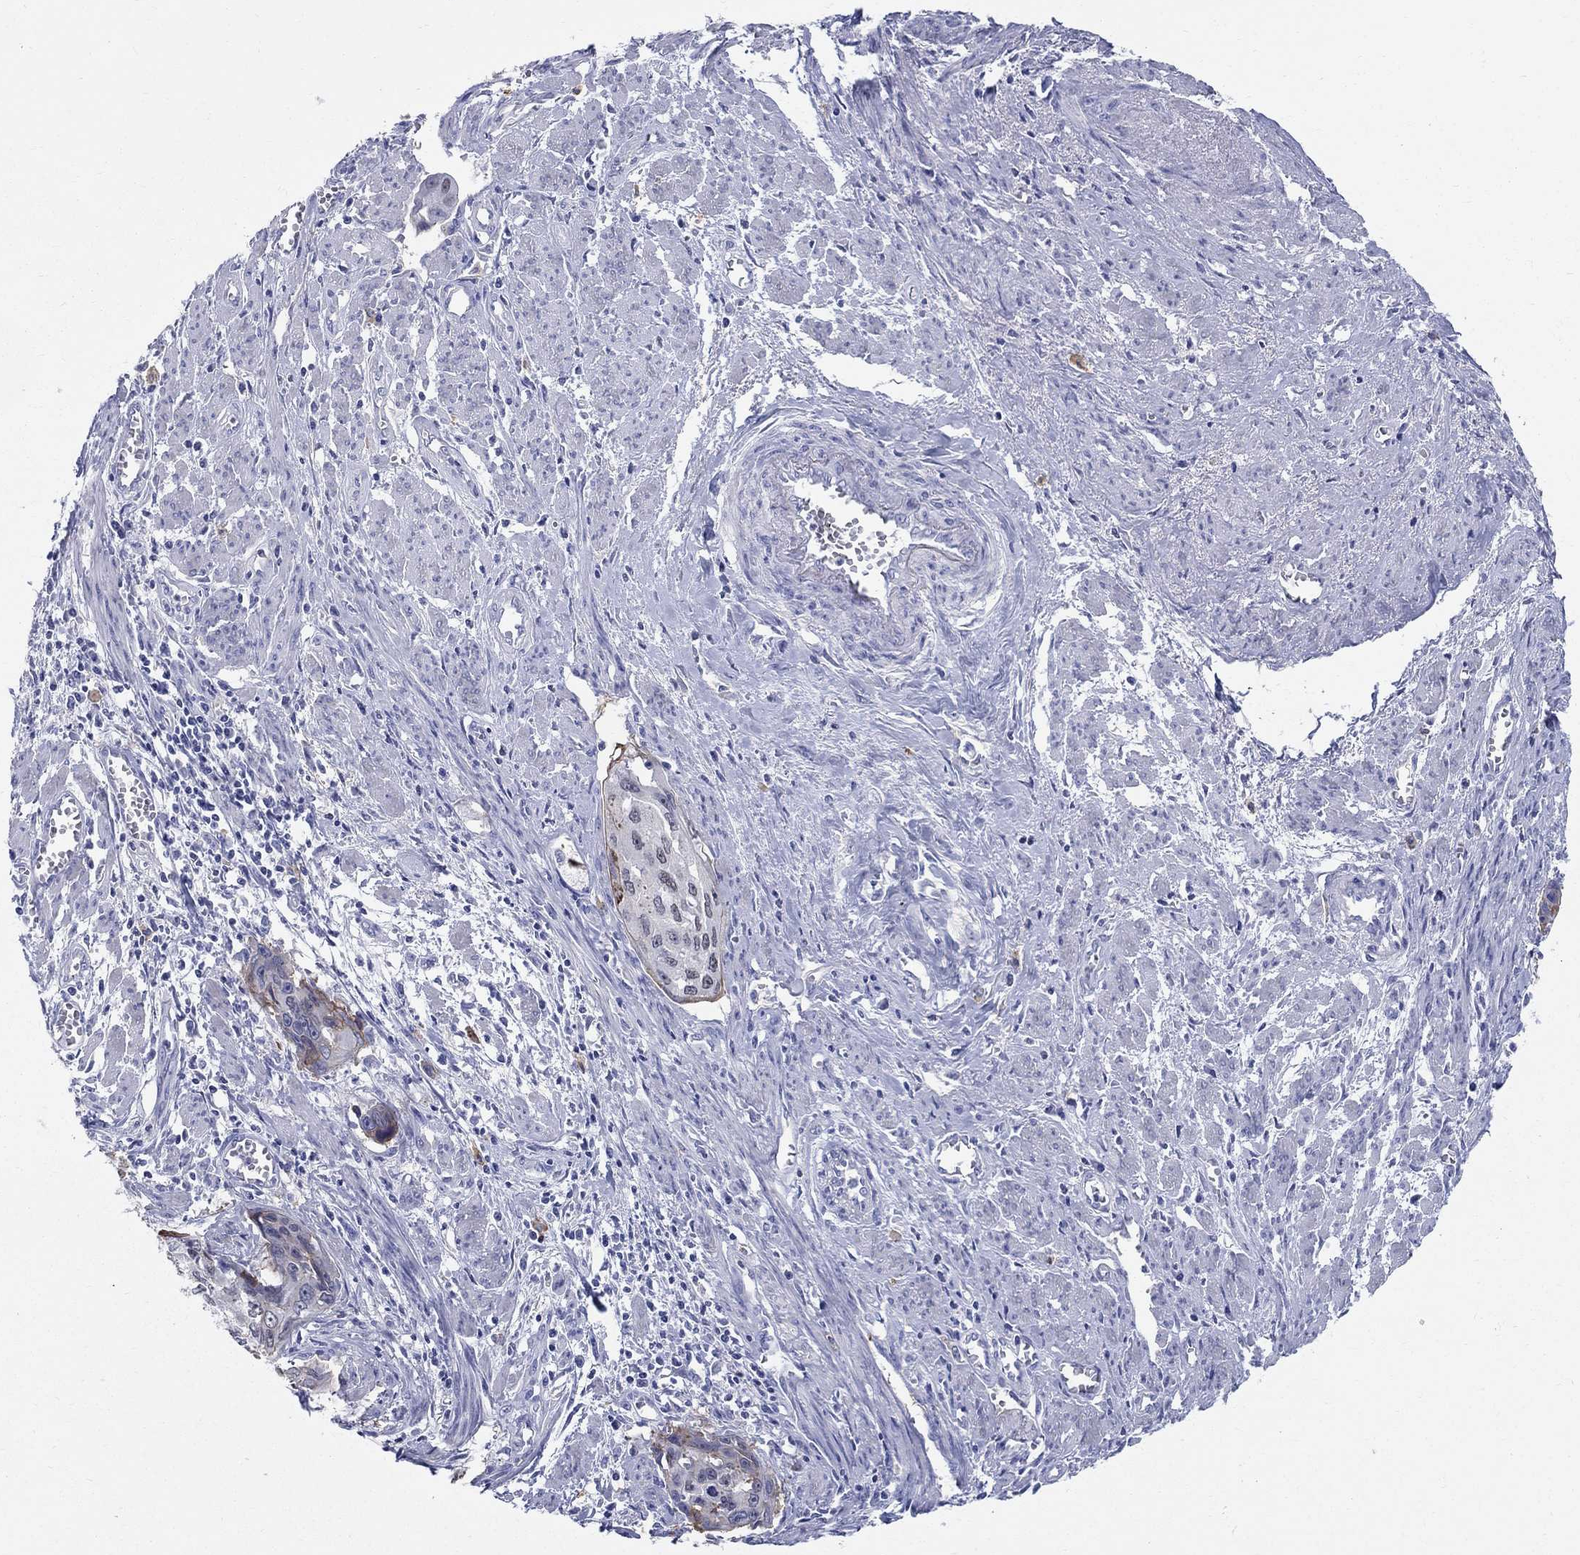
{"staining": {"intensity": "negative", "quantity": "none", "location": "none"}, "tissue": "cervical cancer", "cell_type": "Tumor cells", "image_type": "cancer", "snomed": [{"axis": "morphology", "description": "Squamous cell carcinoma, NOS"}, {"axis": "topography", "description": "Cervix"}], "caption": "Immunohistochemical staining of cervical cancer shows no significant expression in tumor cells.", "gene": "SOX2", "patient": {"sex": "female", "age": 58}}